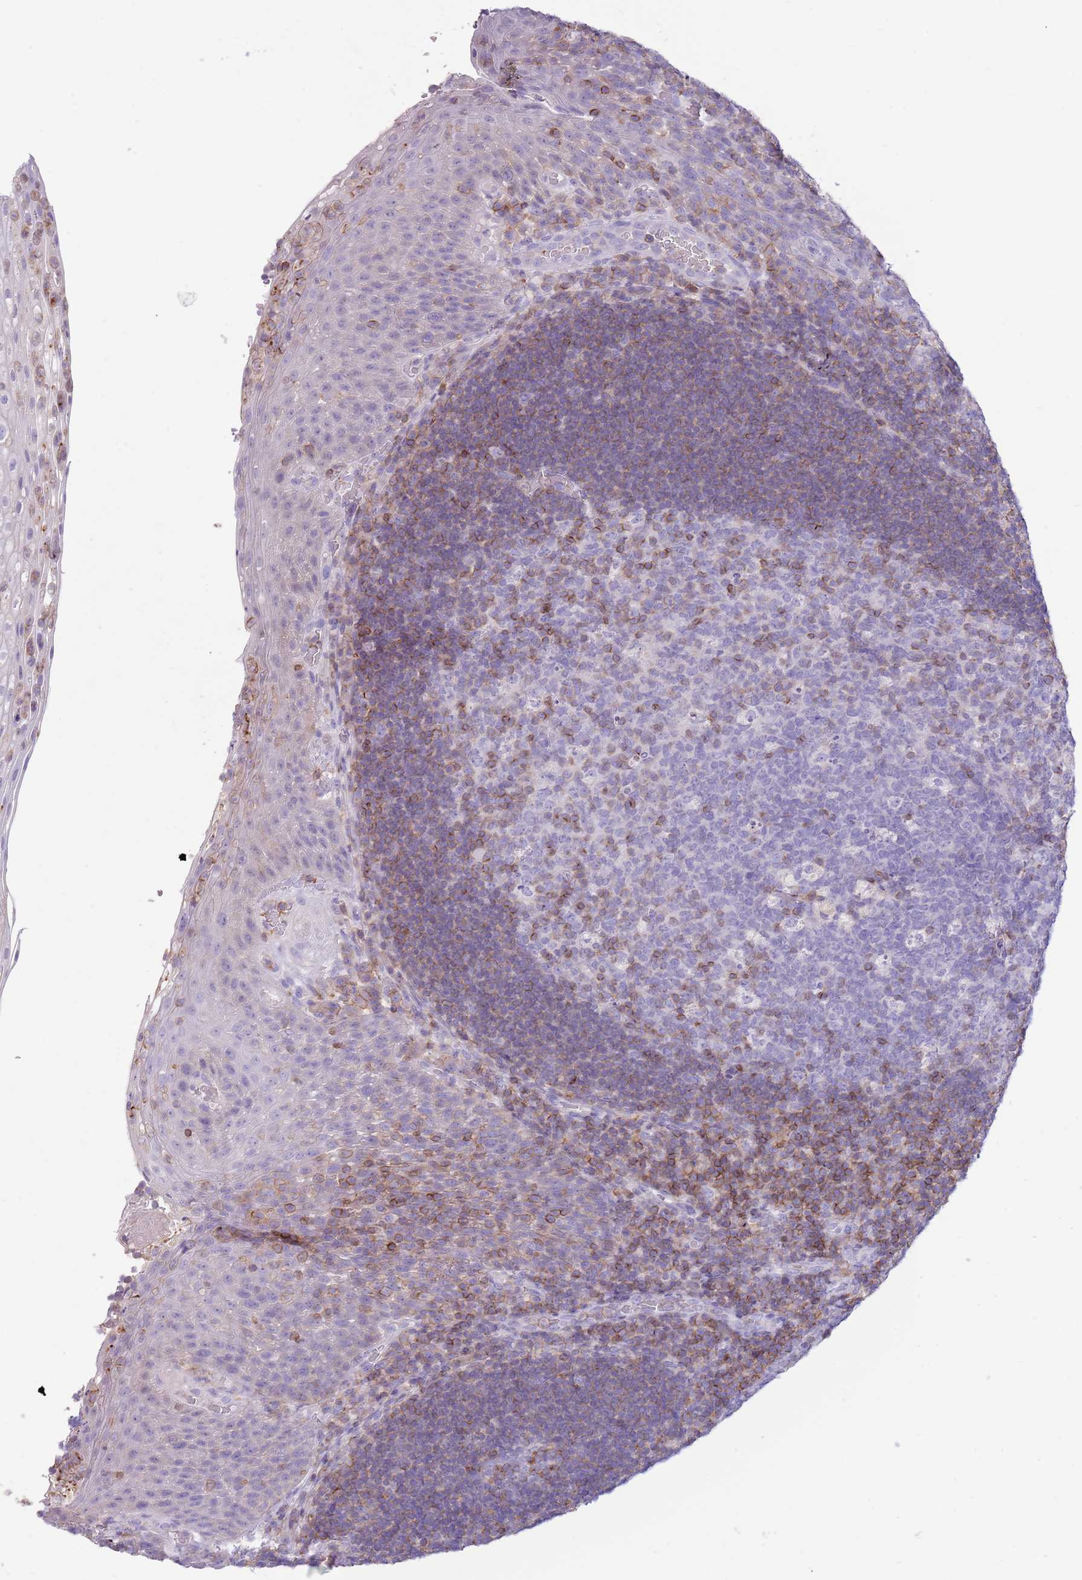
{"staining": {"intensity": "moderate", "quantity": "<25%", "location": "cytoplasmic/membranous"}, "tissue": "tonsil", "cell_type": "Germinal center cells", "image_type": "normal", "snomed": [{"axis": "morphology", "description": "Normal tissue, NOS"}, {"axis": "topography", "description": "Tonsil"}], "caption": "Unremarkable tonsil was stained to show a protein in brown. There is low levels of moderate cytoplasmic/membranous expression in approximately <25% of germinal center cells. (Brightfield microscopy of DAB IHC at high magnification).", "gene": "OR4Q3", "patient": {"sex": "male", "age": 17}}